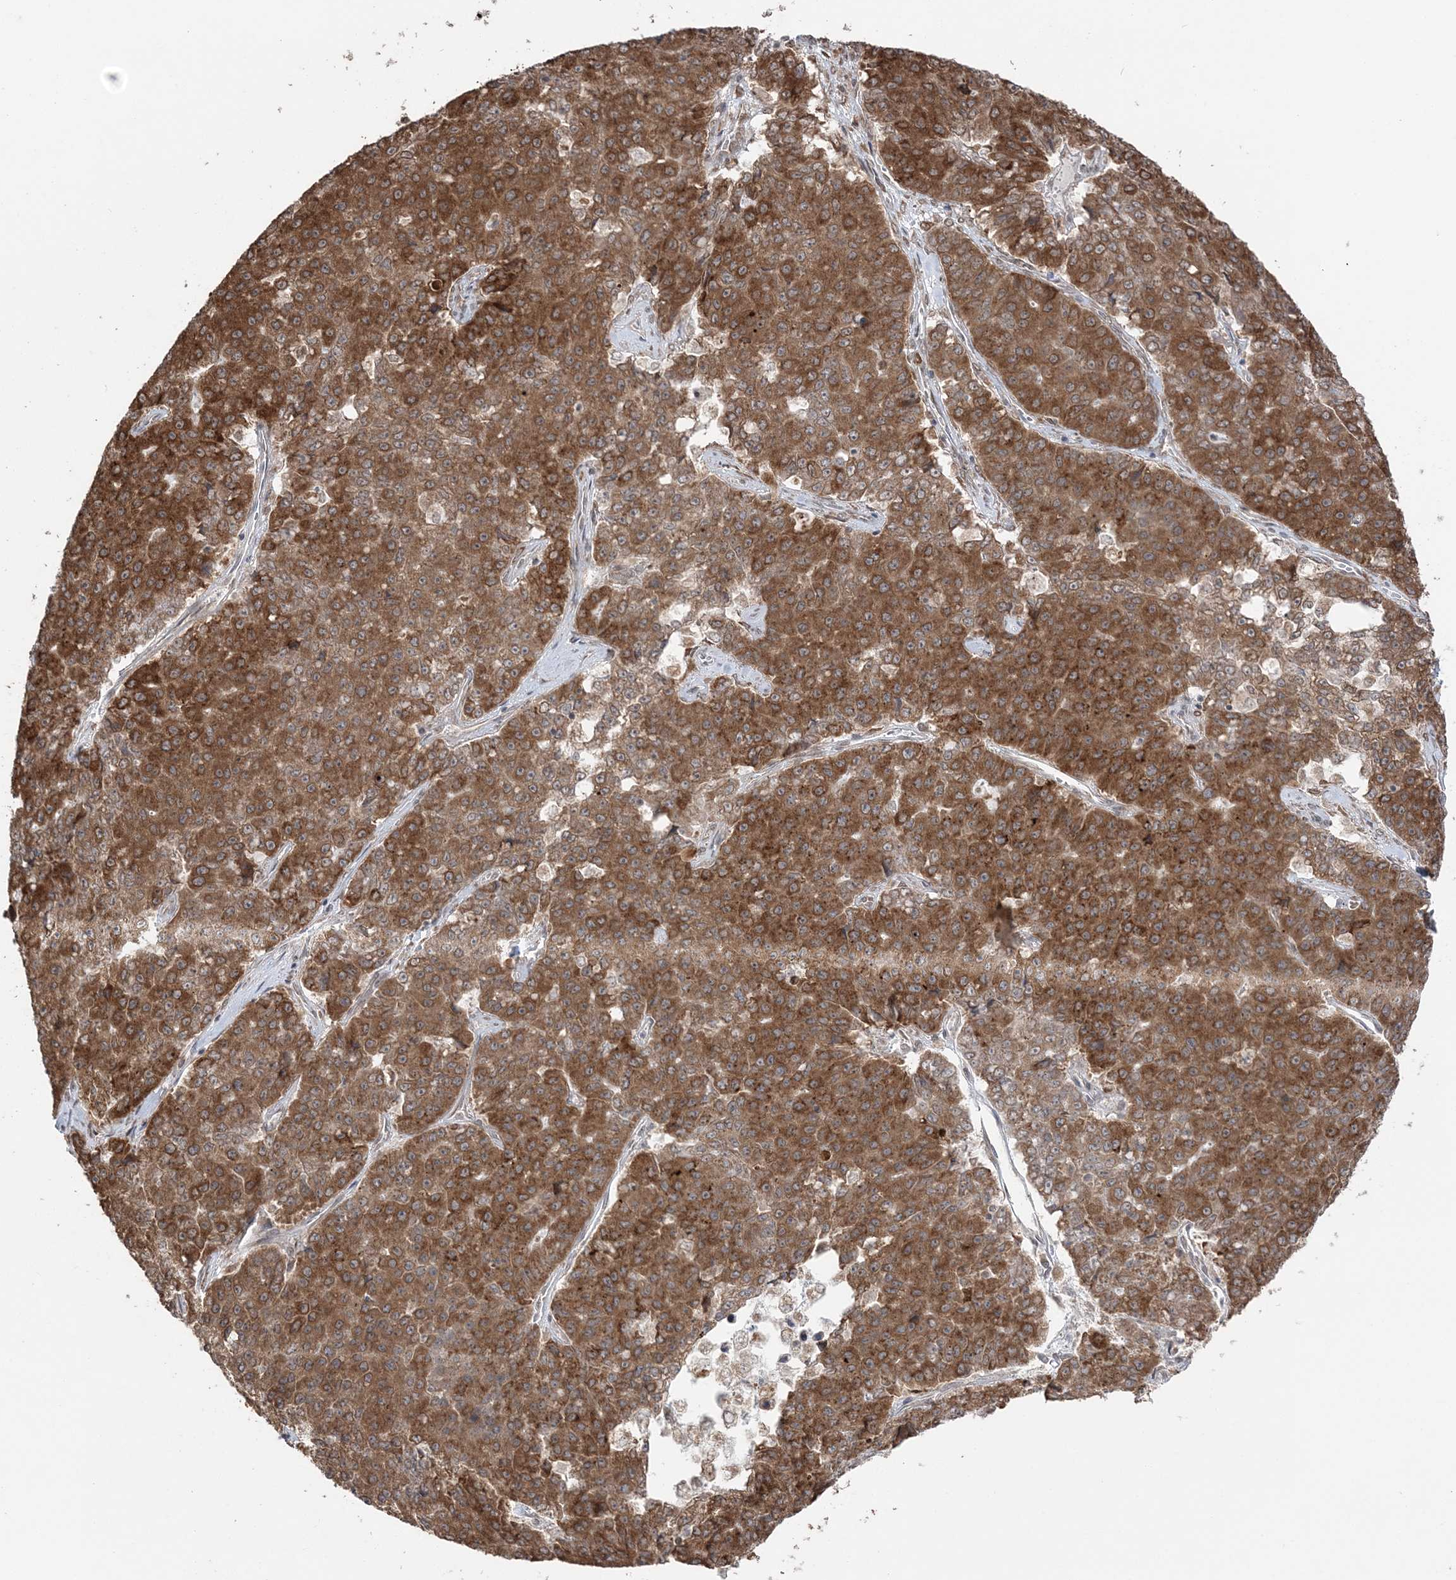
{"staining": {"intensity": "strong", "quantity": ">75%", "location": "cytoplasmic/membranous"}, "tissue": "pancreatic cancer", "cell_type": "Tumor cells", "image_type": "cancer", "snomed": [{"axis": "morphology", "description": "Adenocarcinoma, NOS"}, {"axis": "topography", "description": "Pancreas"}], "caption": "The immunohistochemical stain highlights strong cytoplasmic/membranous expression in tumor cells of pancreatic adenocarcinoma tissue.", "gene": "TMED10", "patient": {"sex": "male", "age": 50}}